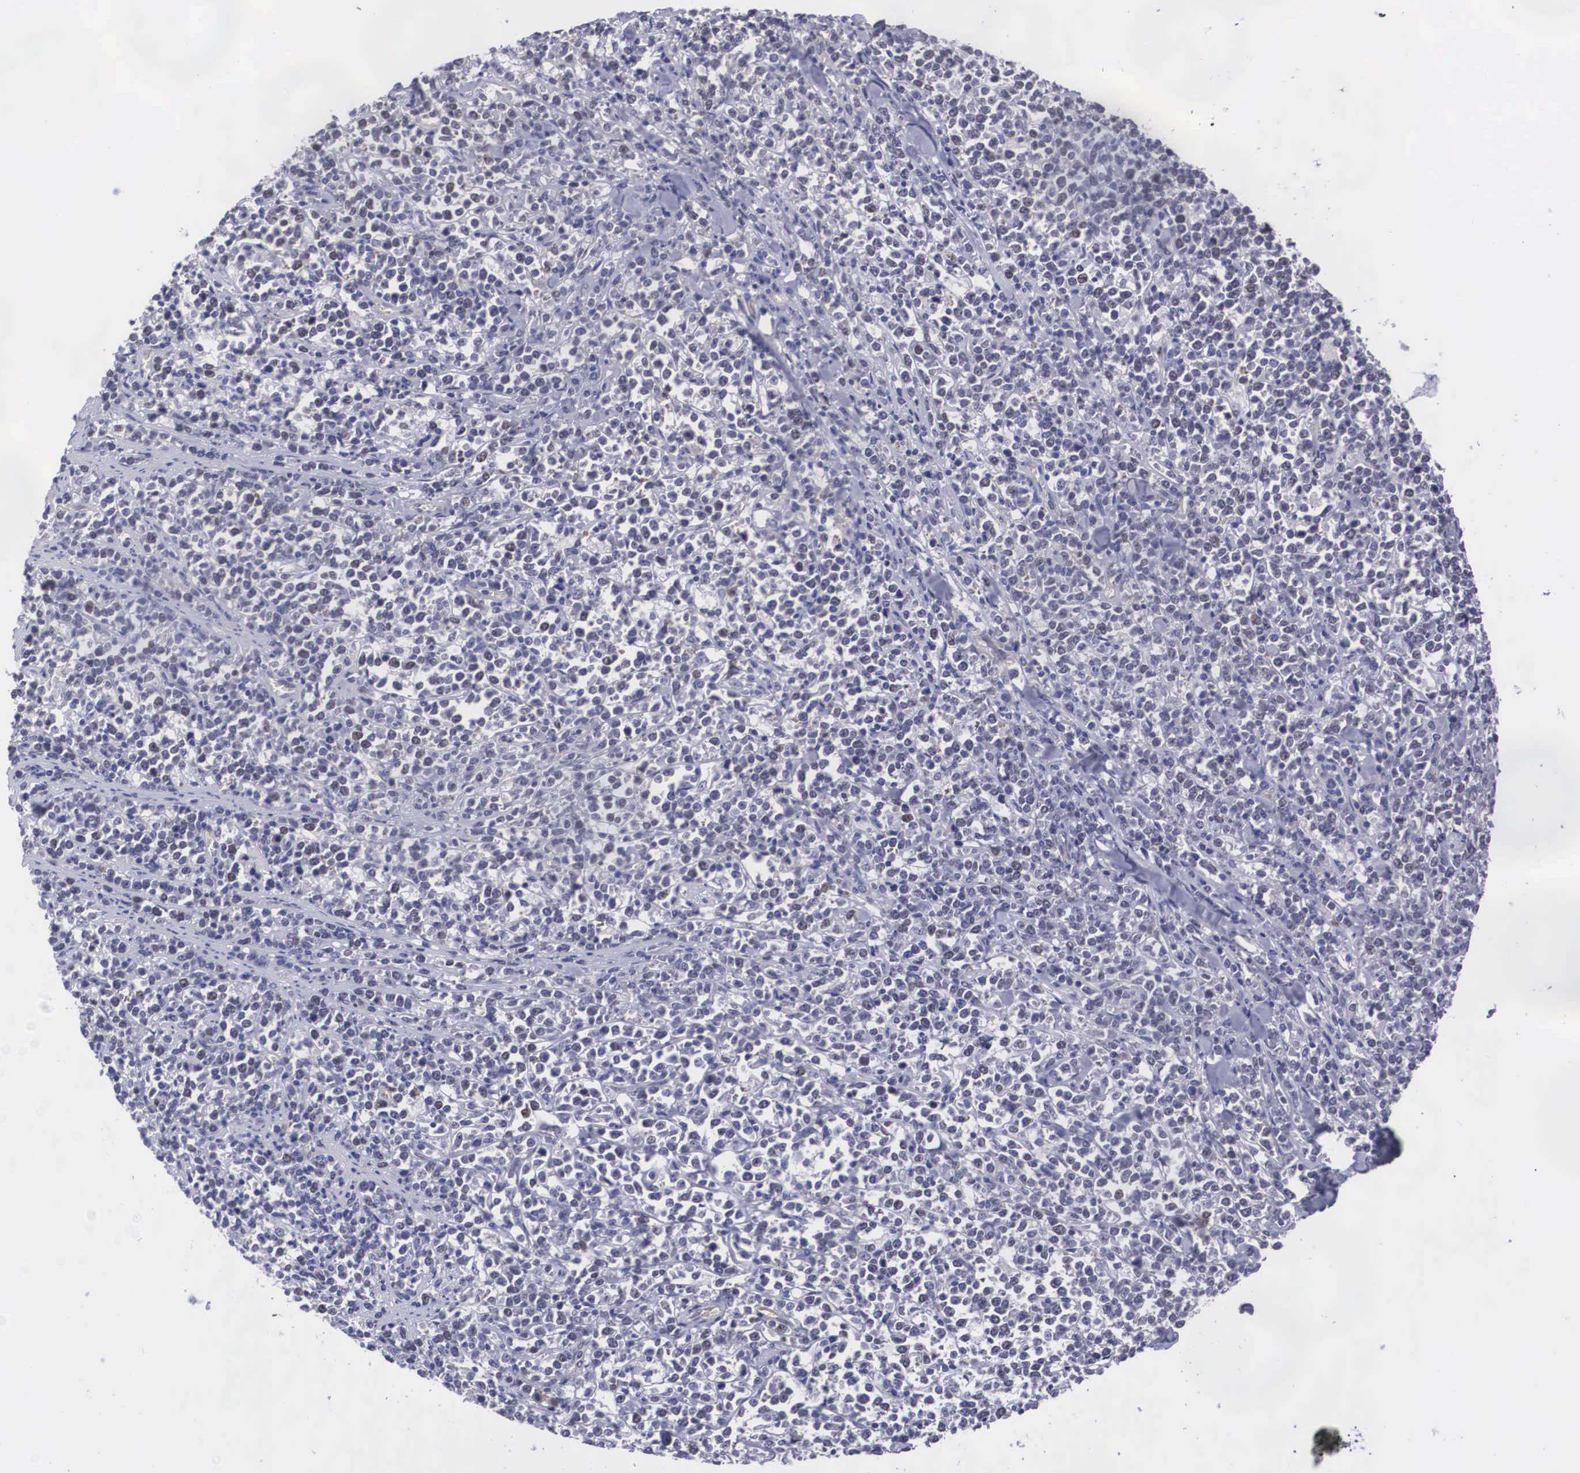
{"staining": {"intensity": "negative", "quantity": "none", "location": "none"}, "tissue": "lymphoma", "cell_type": "Tumor cells", "image_type": "cancer", "snomed": [{"axis": "morphology", "description": "Malignant lymphoma, non-Hodgkin's type, High grade"}, {"axis": "topography", "description": "Small intestine"}, {"axis": "topography", "description": "Colon"}], "caption": "Human high-grade malignant lymphoma, non-Hodgkin's type stained for a protein using immunohistochemistry reveals no expression in tumor cells.", "gene": "MAST4", "patient": {"sex": "male", "age": 8}}